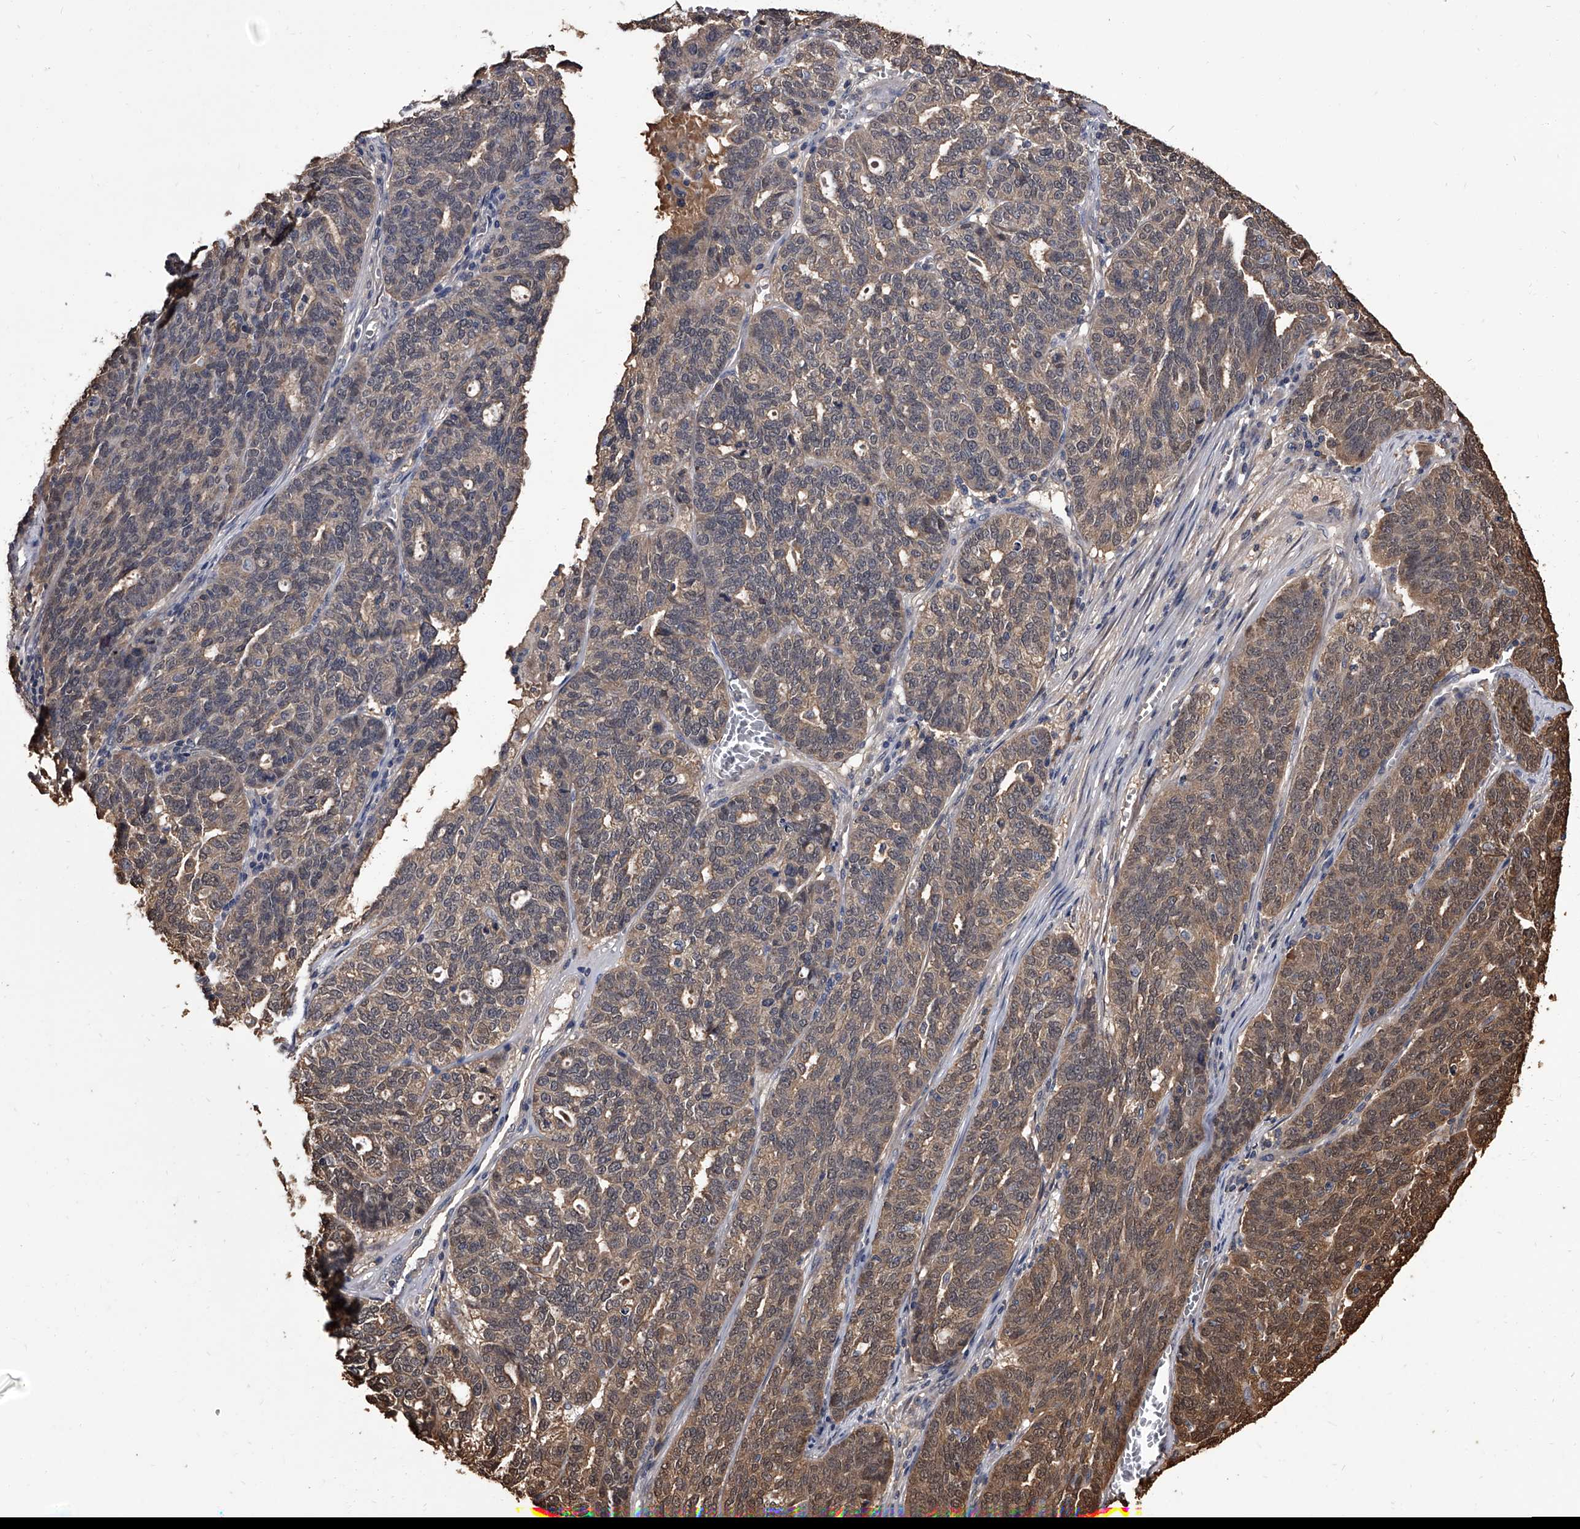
{"staining": {"intensity": "moderate", "quantity": "25%-75%", "location": "cytoplasmic/membranous,nuclear"}, "tissue": "ovarian cancer", "cell_type": "Tumor cells", "image_type": "cancer", "snomed": [{"axis": "morphology", "description": "Cystadenocarcinoma, serous, NOS"}, {"axis": "topography", "description": "Ovary"}], "caption": "A brown stain highlights moderate cytoplasmic/membranous and nuclear staining of a protein in human ovarian cancer tumor cells.", "gene": "SLC18B1", "patient": {"sex": "female", "age": 59}}